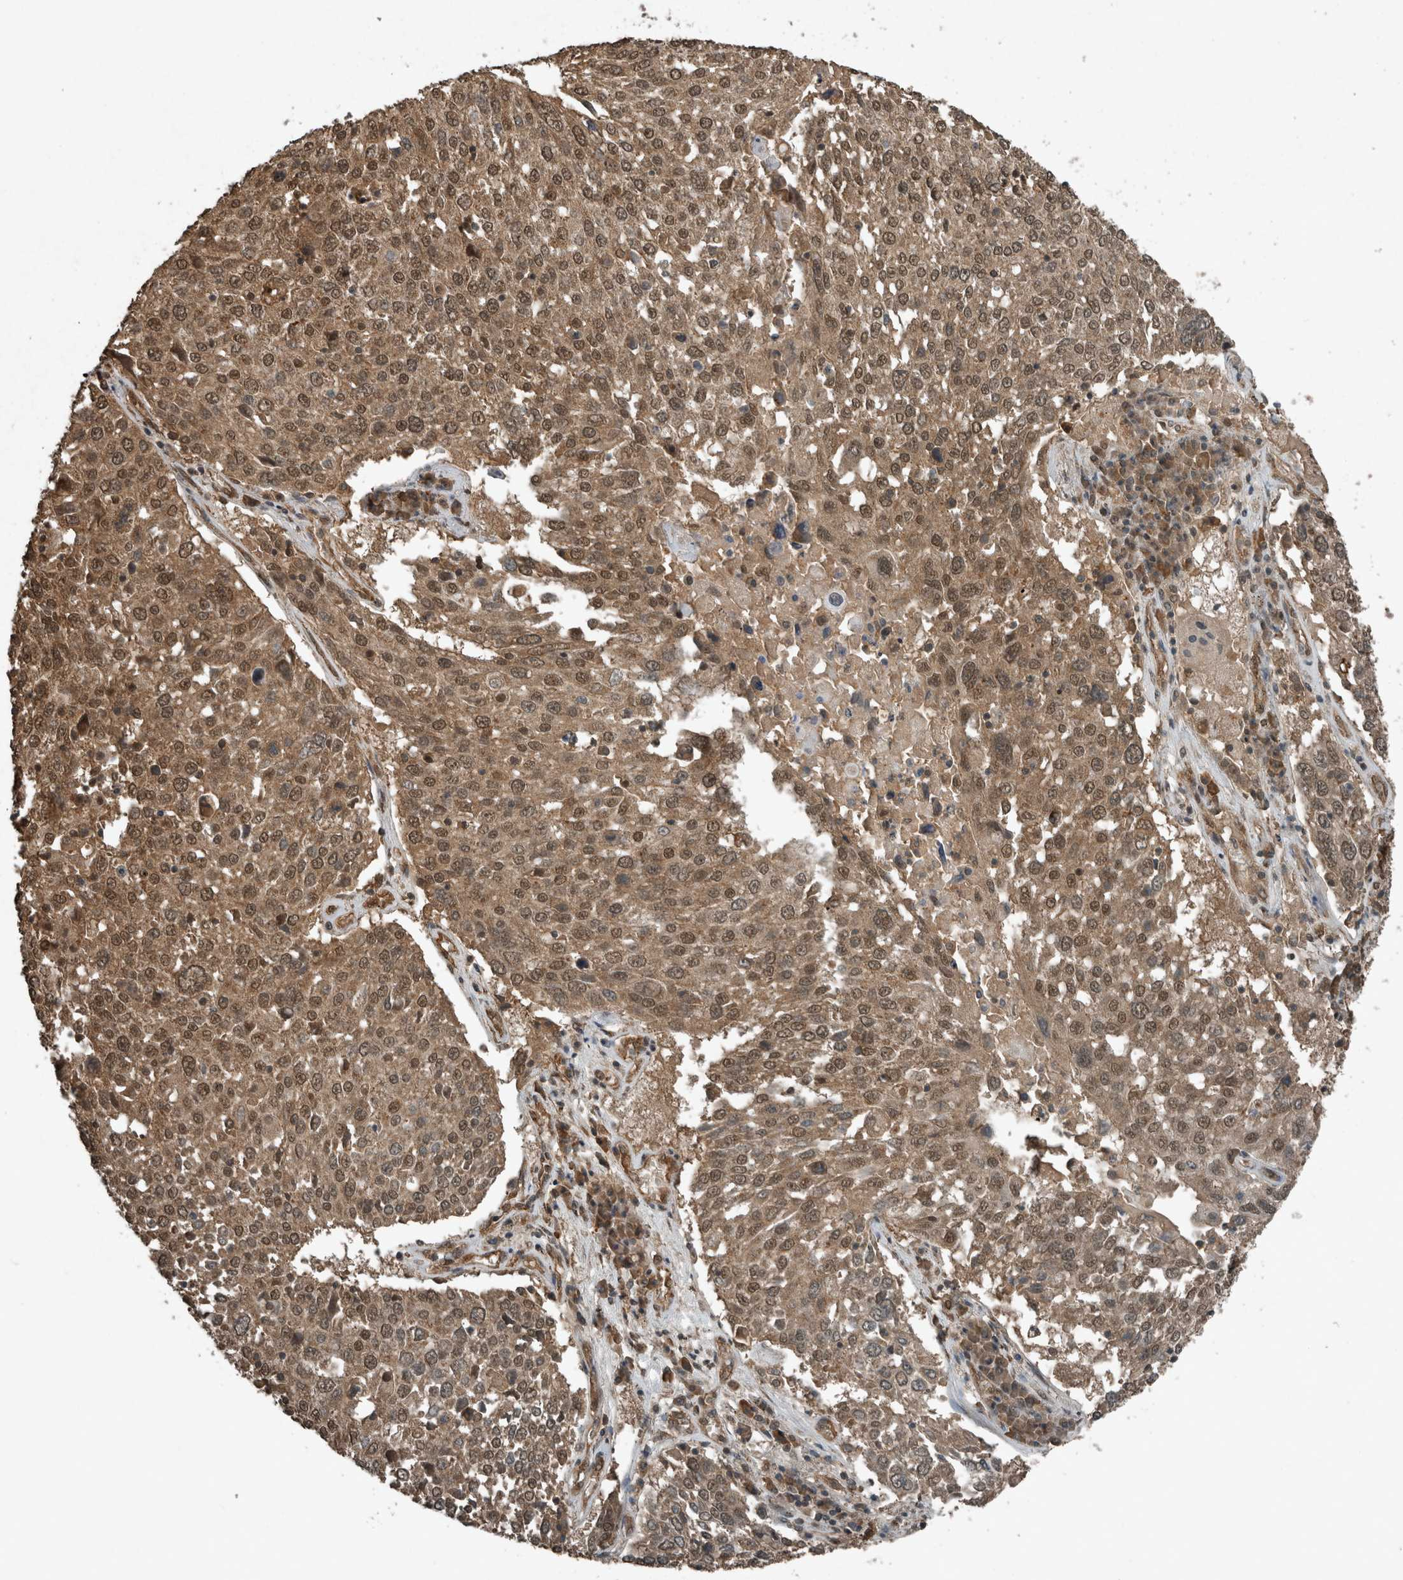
{"staining": {"intensity": "moderate", "quantity": ">75%", "location": "cytoplasmic/membranous,nuclear"}, "tissue": "lung cancer", "cell_type": "Tumor cells", "image_type": "cancer", "snomed": [{"axis": "morphology", "description": "Squamous cell carcinoma, NOS"}, {"axis": "topography", "description": "Lung"}], "caption": "Immunohistochemistry micrograph of lung squamous cell carcinoma stained for a protein (brown), which displays medium levels of moderate cytoplasmic/membranous and nuclear positivity in approximately >75% of tumor cells.", "gene": "ARHGEF12", "patient": {"sex": "male", "age": 65}}